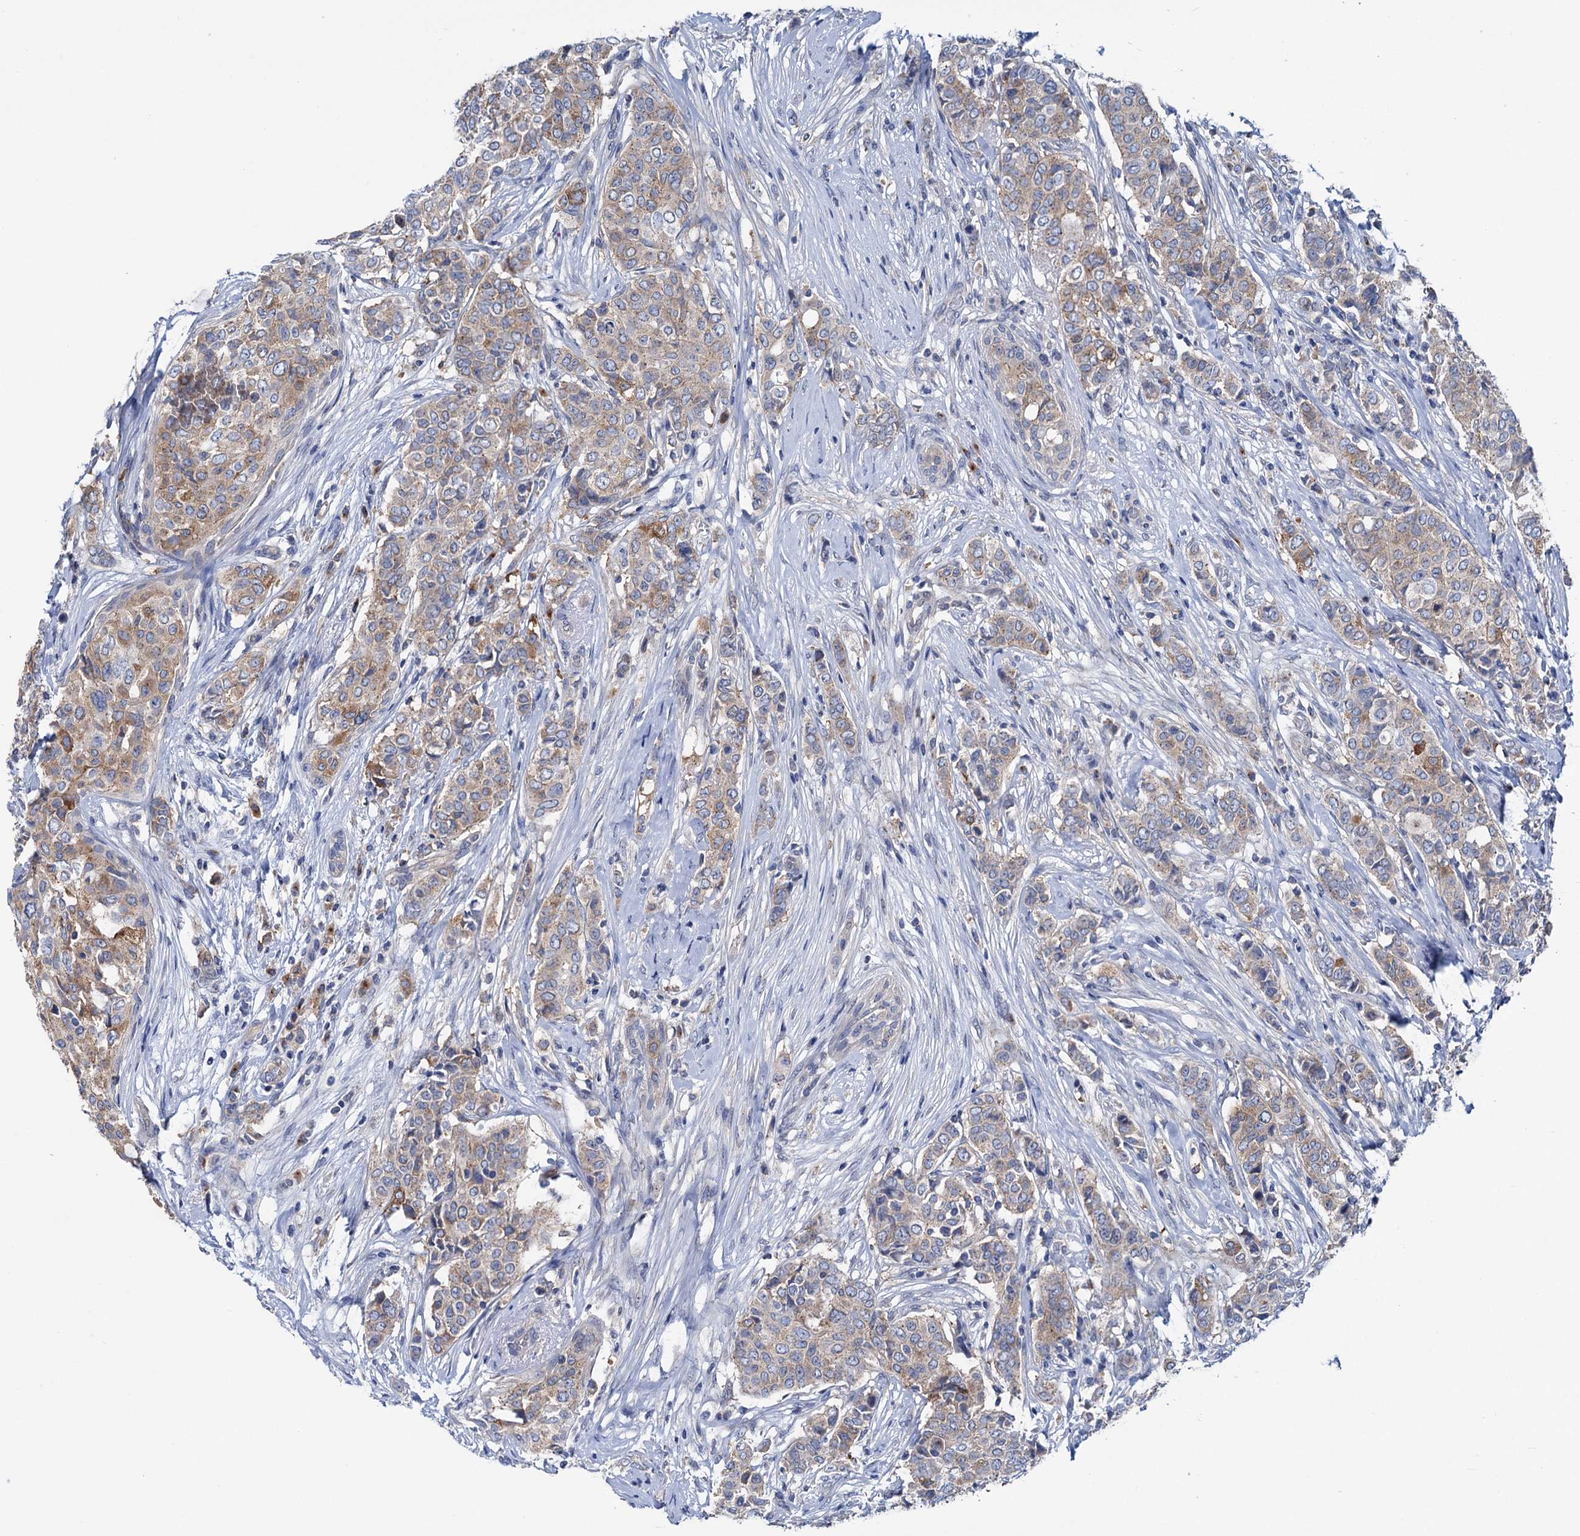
{"staining": {"intensity": "weak", "quantity": ">75%", "location": "cytoplasmic/membranous"}, "tissue": "breast cancer", "cell_type": "Tumor cells", "image_type": "cancer", "snomed": [{"axis": "morphology", "description": "Lobular carcinoma"}, {"axis": "topography", "description": "Breast"}], "caption": "This is an image of IHC staining of breast cancer, which shows weak positivity in the cytoplasmic/membranous of tumor cells.", "gene": "ZNRD2", "patient": {"sex": "female", "age": 51}}